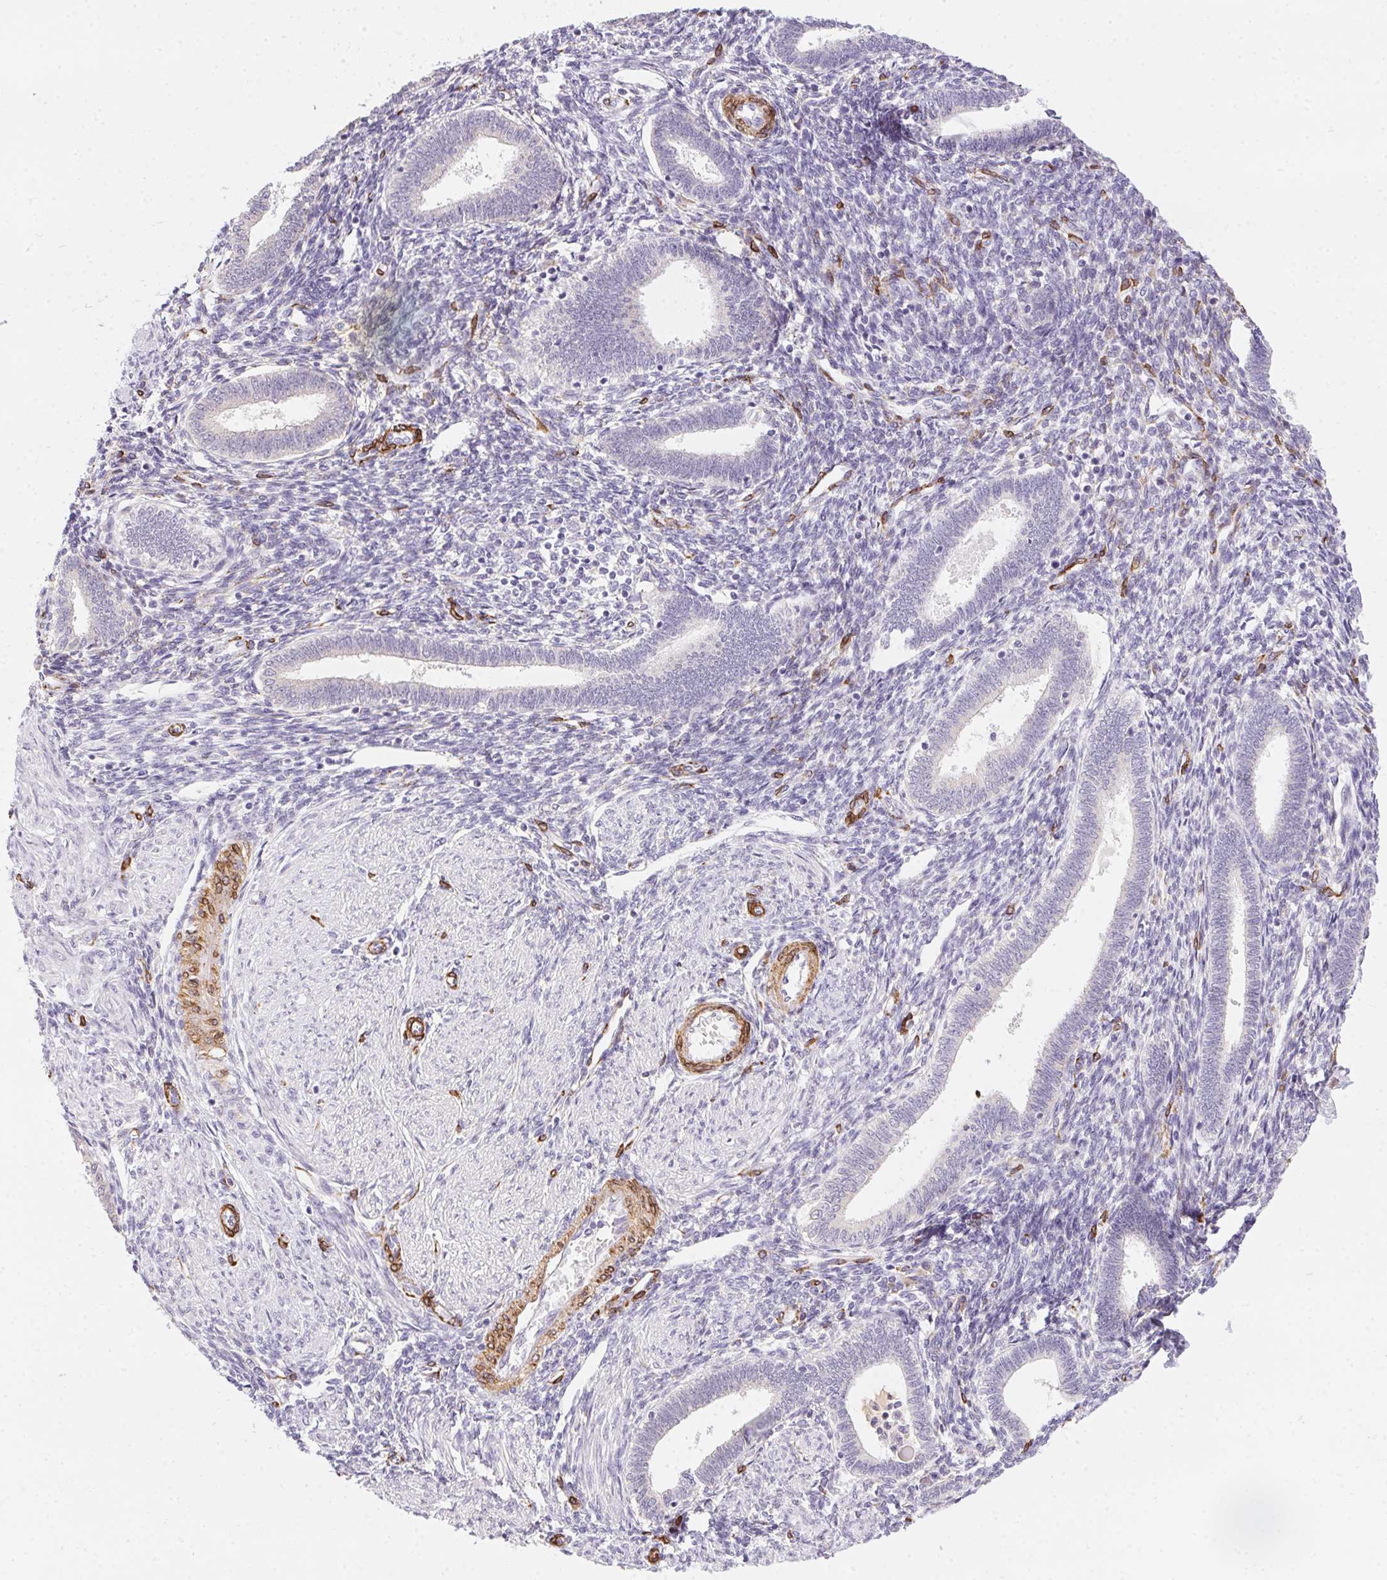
{"staining": {"intensity": "negative", "quantity": "none", "location": "none"}, "tissue": "endometrium", "cell_type": "Cells in endometrial stroma", "image_type": "normal", "snomed": [{"axis": "morphology", "description": "Normal tissue, NOS"}, {"axis": "topography", "description": "Endometrium"}], "caption": "DAB immunohistochemical staining of unremarkable human endometrium demonstrates no significant positivity in cells in endometrial stroma.", "gene": "HRC", "patient": {"sex": "female", "age": 42}}